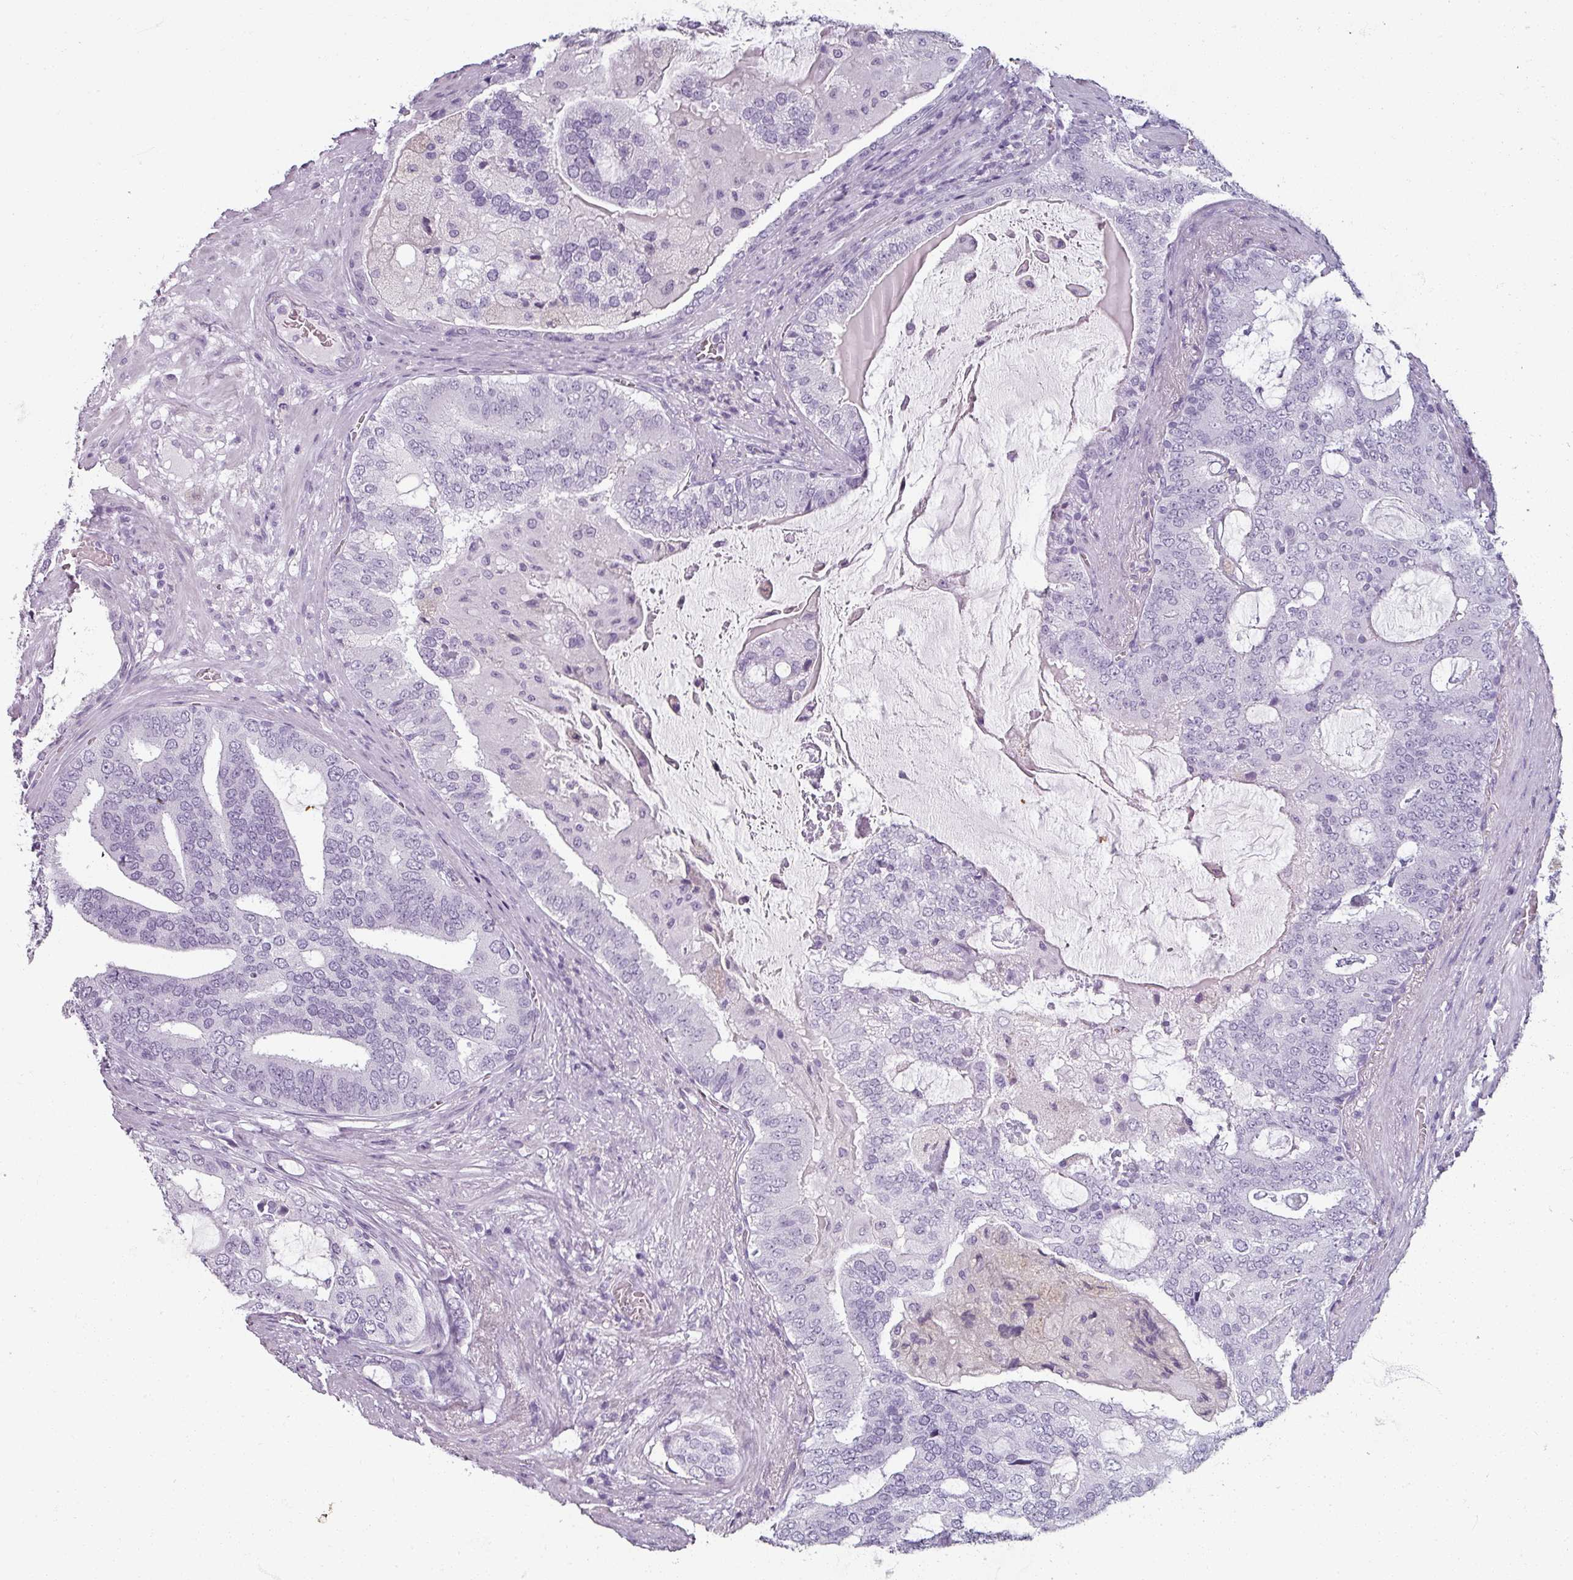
{"staining": {"intensity": "negative", "quantity": "none", "location": "none"}, "tissue": "prostate cancer", "cell_type": "Tumor cells", "image_type": "cancer", "snomed": [{"axis": "morphology", "description": "Adenocarcinoma, High grade"}, {"axis": "topography", "description": "Prostate"}], "caption": "Immunohistochemistry (IHC) image of human adenocarcinoma (high-grade) (prostate) stained for a protein (brown), which displays no positivity in tumor cells.", "gene": "REG3G", "patient": {"sex": "male", "age": 55}}